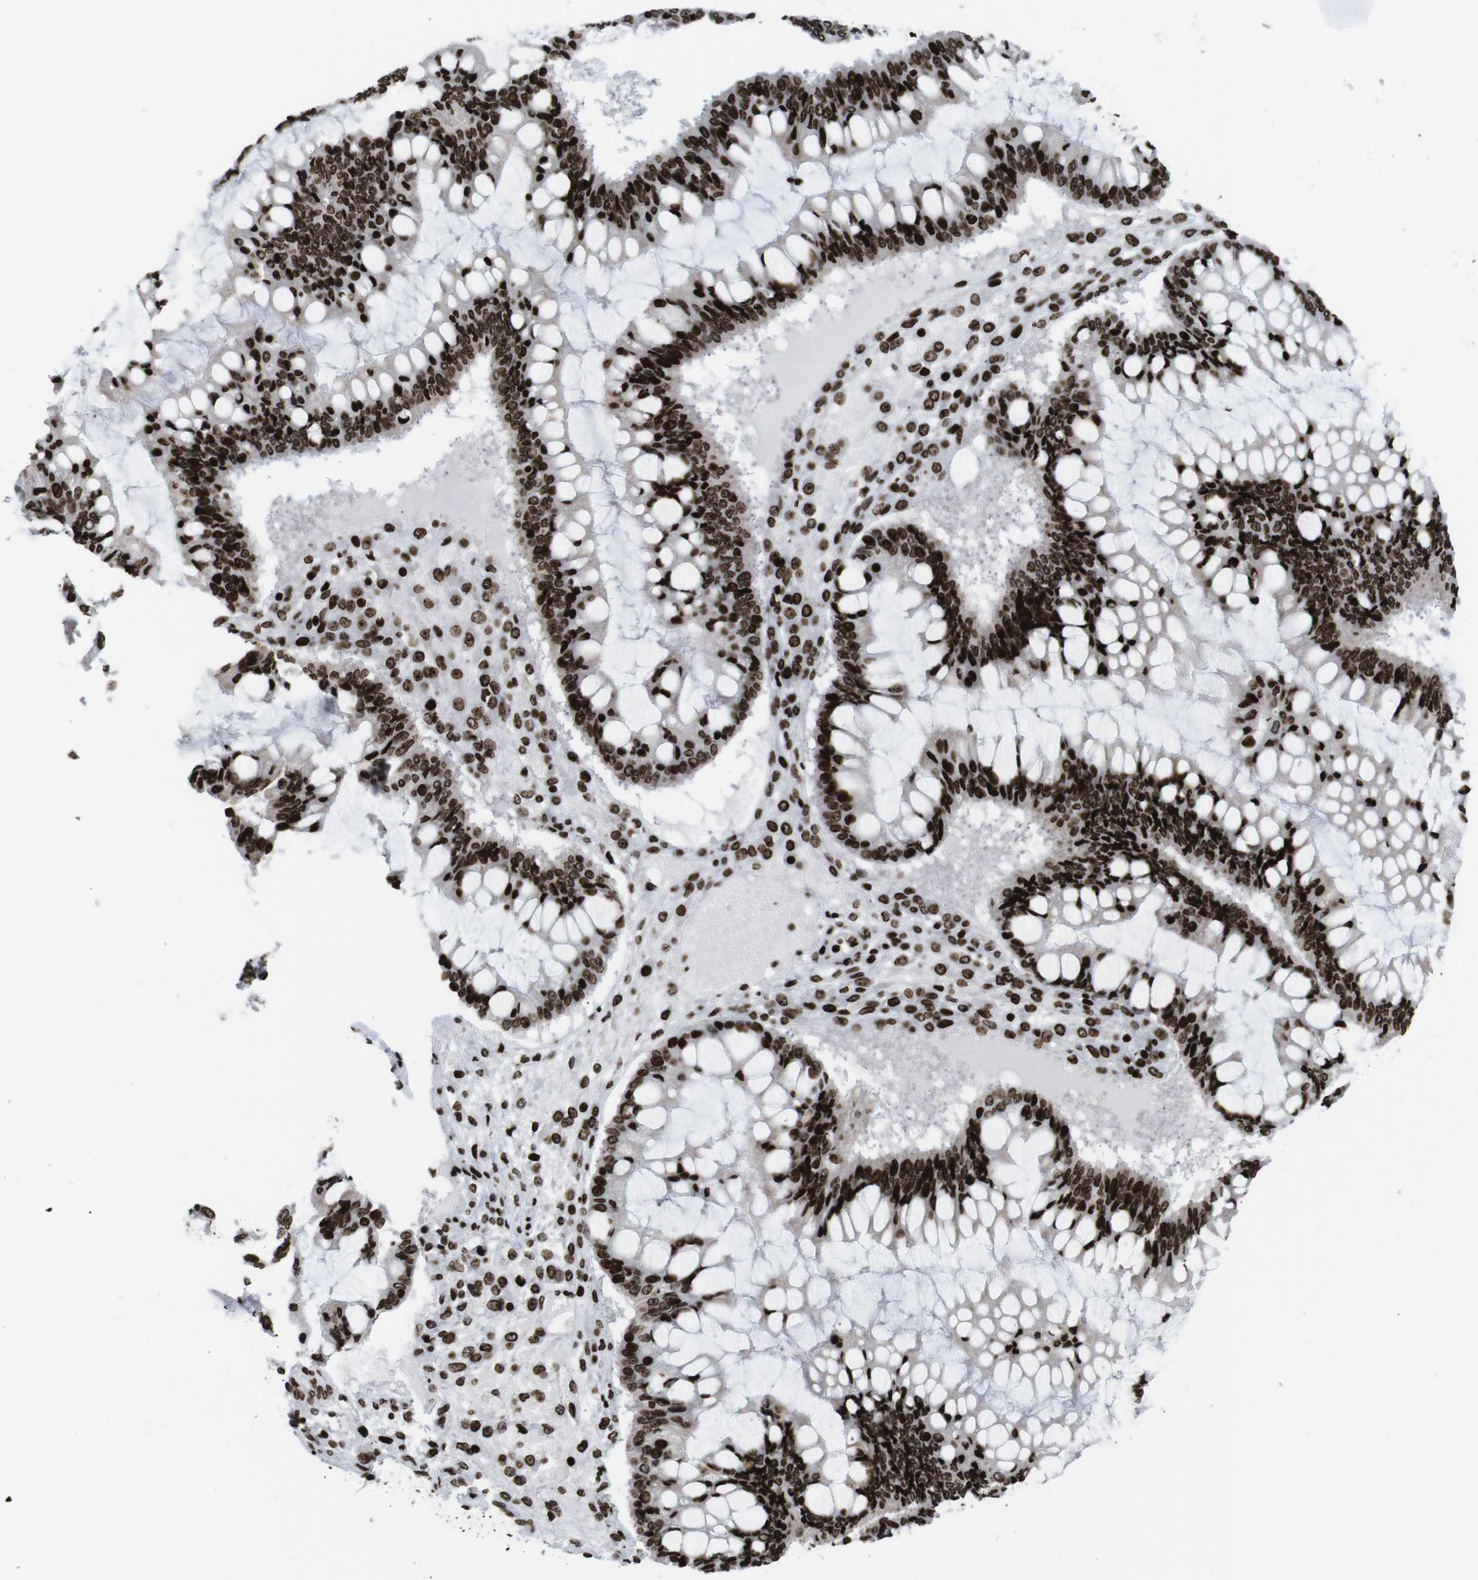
{"staining": {"intensity": "strong", "quantity": ">75%", "location": "nuclear"}, "tissue": "ovarian cancer", "cell_type": "Tumor cells", "image_type": "cancer", "snomed": [{"axis": "morphology", "description": "Cystadenocarcinoma, mucinous, NOS"}, {"axis": "topography", "description": "Ovary"}], "caption": "Mucinous cystadenocarcinoma (ovarian) was stained to show a protein in brown. There is high levels of strong nuclear expression in approximately >75% of tumor cells. (DAB (3,3'-diaminobenzidine) IHC with brightfield microscopy, high magnification).", "gene": "H1-4", "patient": {"sex": "female", "age": 73}}